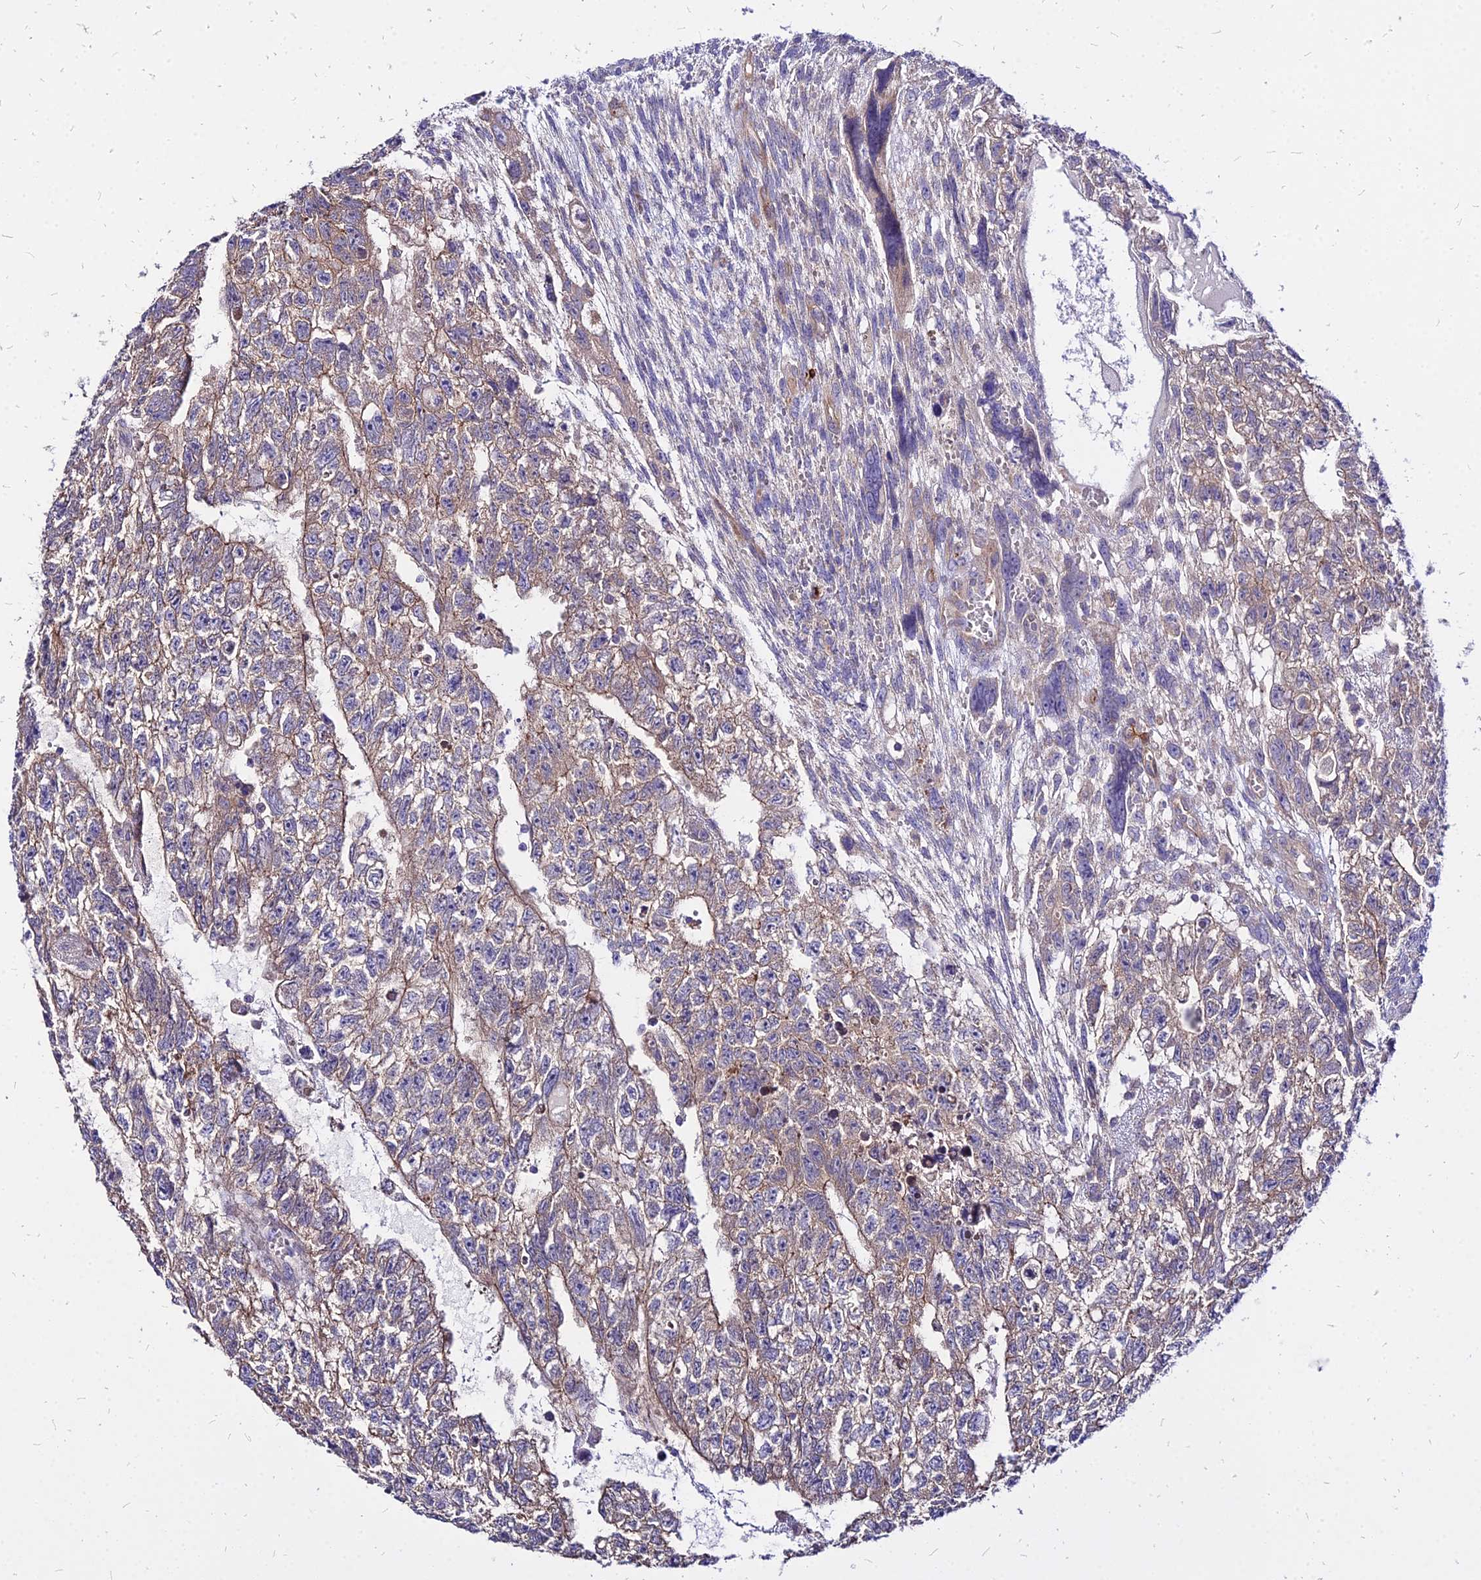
{"staining": {"intensity": "moderate", "quantity": "25%-75%", "location": "cytoplasmic/membranous"}, "tissue": "testis cancer", "cell_type": "Tumor cells", "image_type": "cancer", "snomed": [{"axis": "morphology", "description": "Carcinoma, Embryonal, NOS"}, {"axis": "topography", "description": "Testis"}], "caption": "Human testis cancer stained with a protein marker displays moderate staining in tumor cells.", "gene": "COMMD10", "patient": {"sex": "male", "age": 26}}